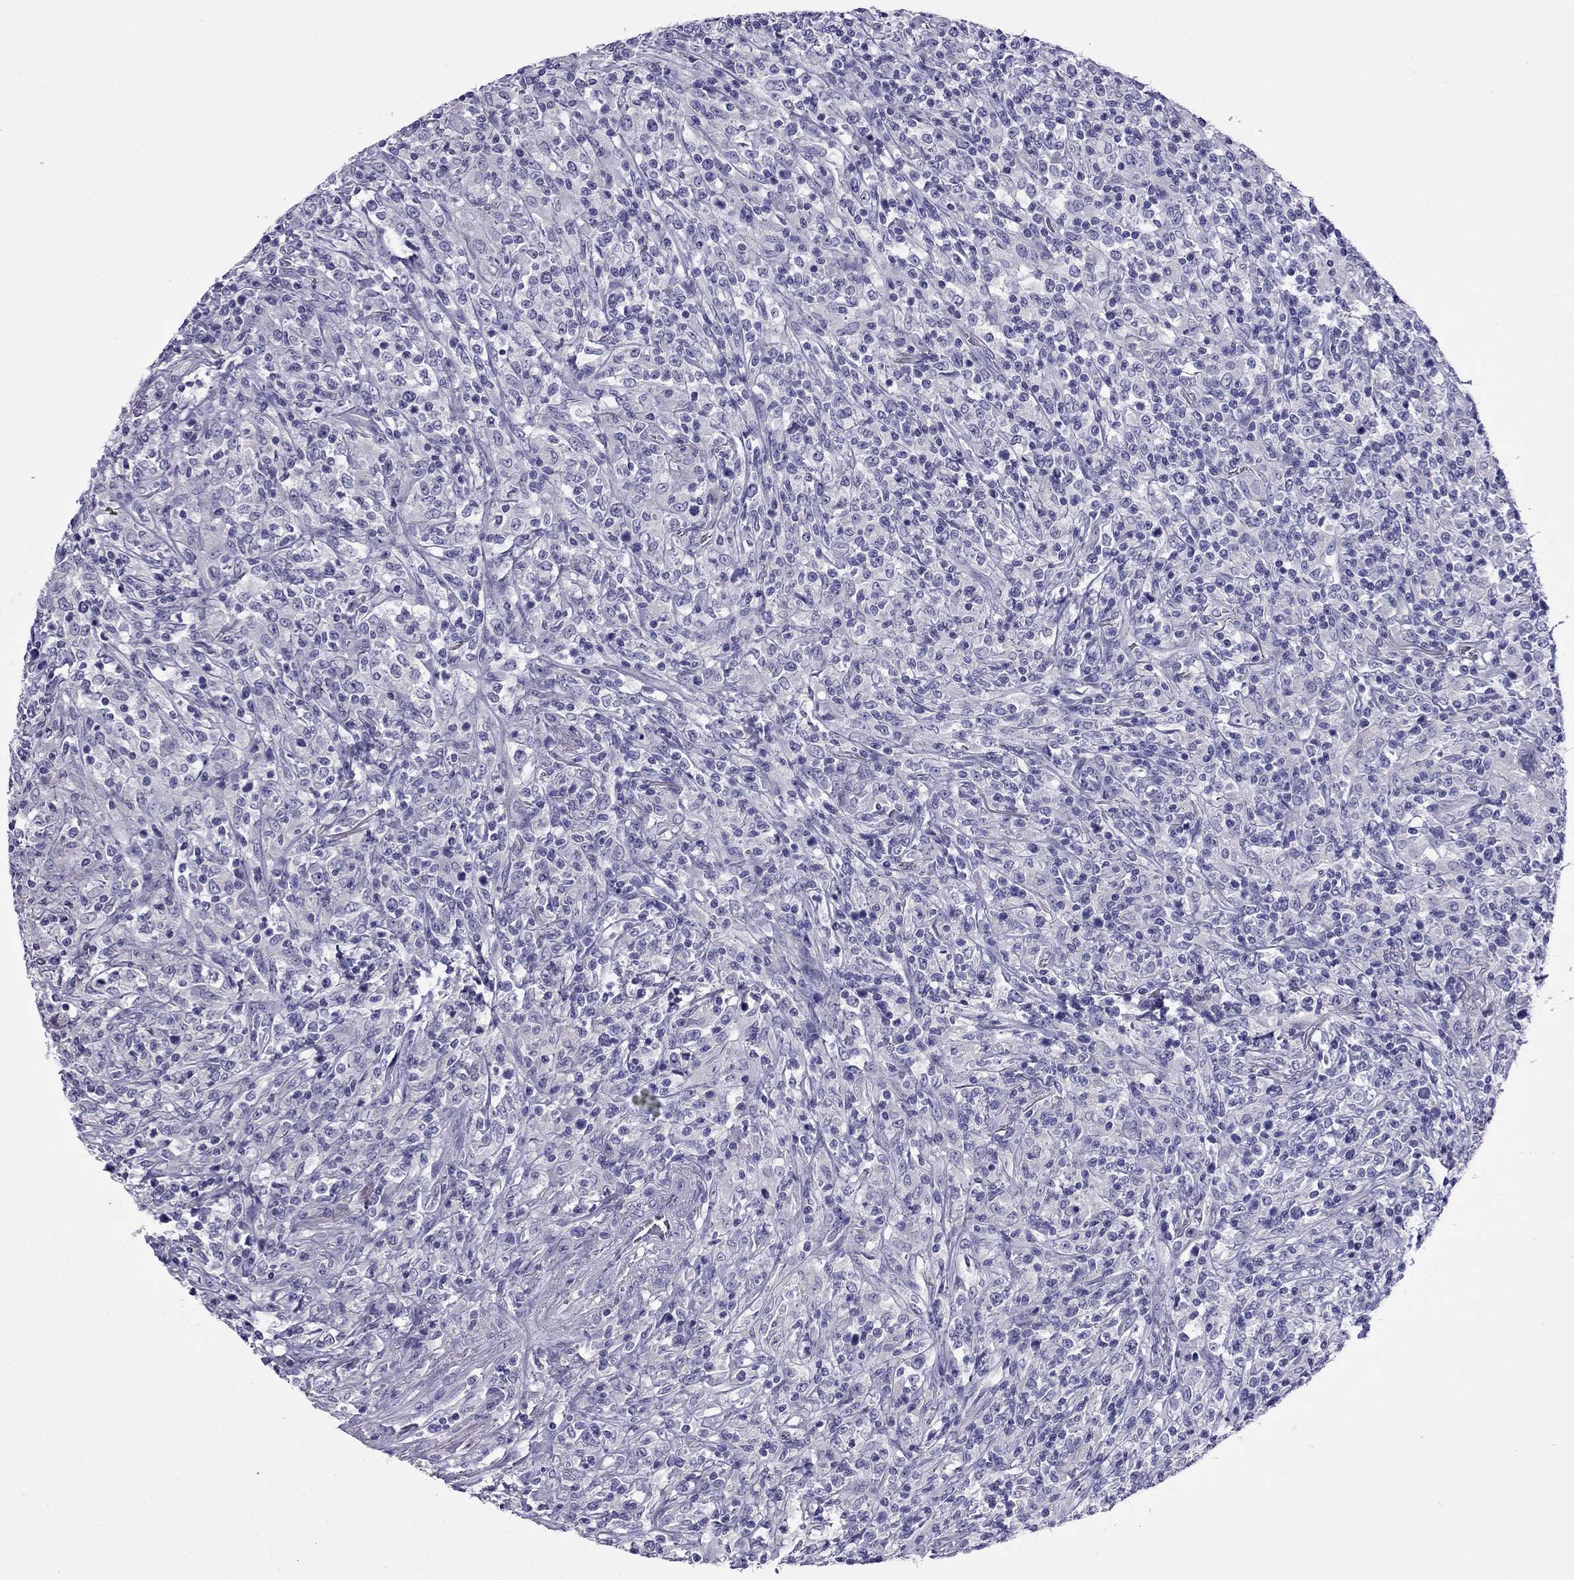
{"staining": {"intensity": "negative", "quantity": "none", "location": "none"}, "tissue": "lymphoma", "cell_type": "Tumor cells", "image_type": "cancer", "snomed": [{"axis": "morphology", "description": "Malignant lymphoma, non-Hodgkin's type, High grade"}, {"axis": "topography", "description": "Lung"}], "caption": "An image of lymphoma stained for a protein reveals no brown staining in tumor cells.", "gene": "MYO15A", "patient": {"sex": "male", "age": 79}}